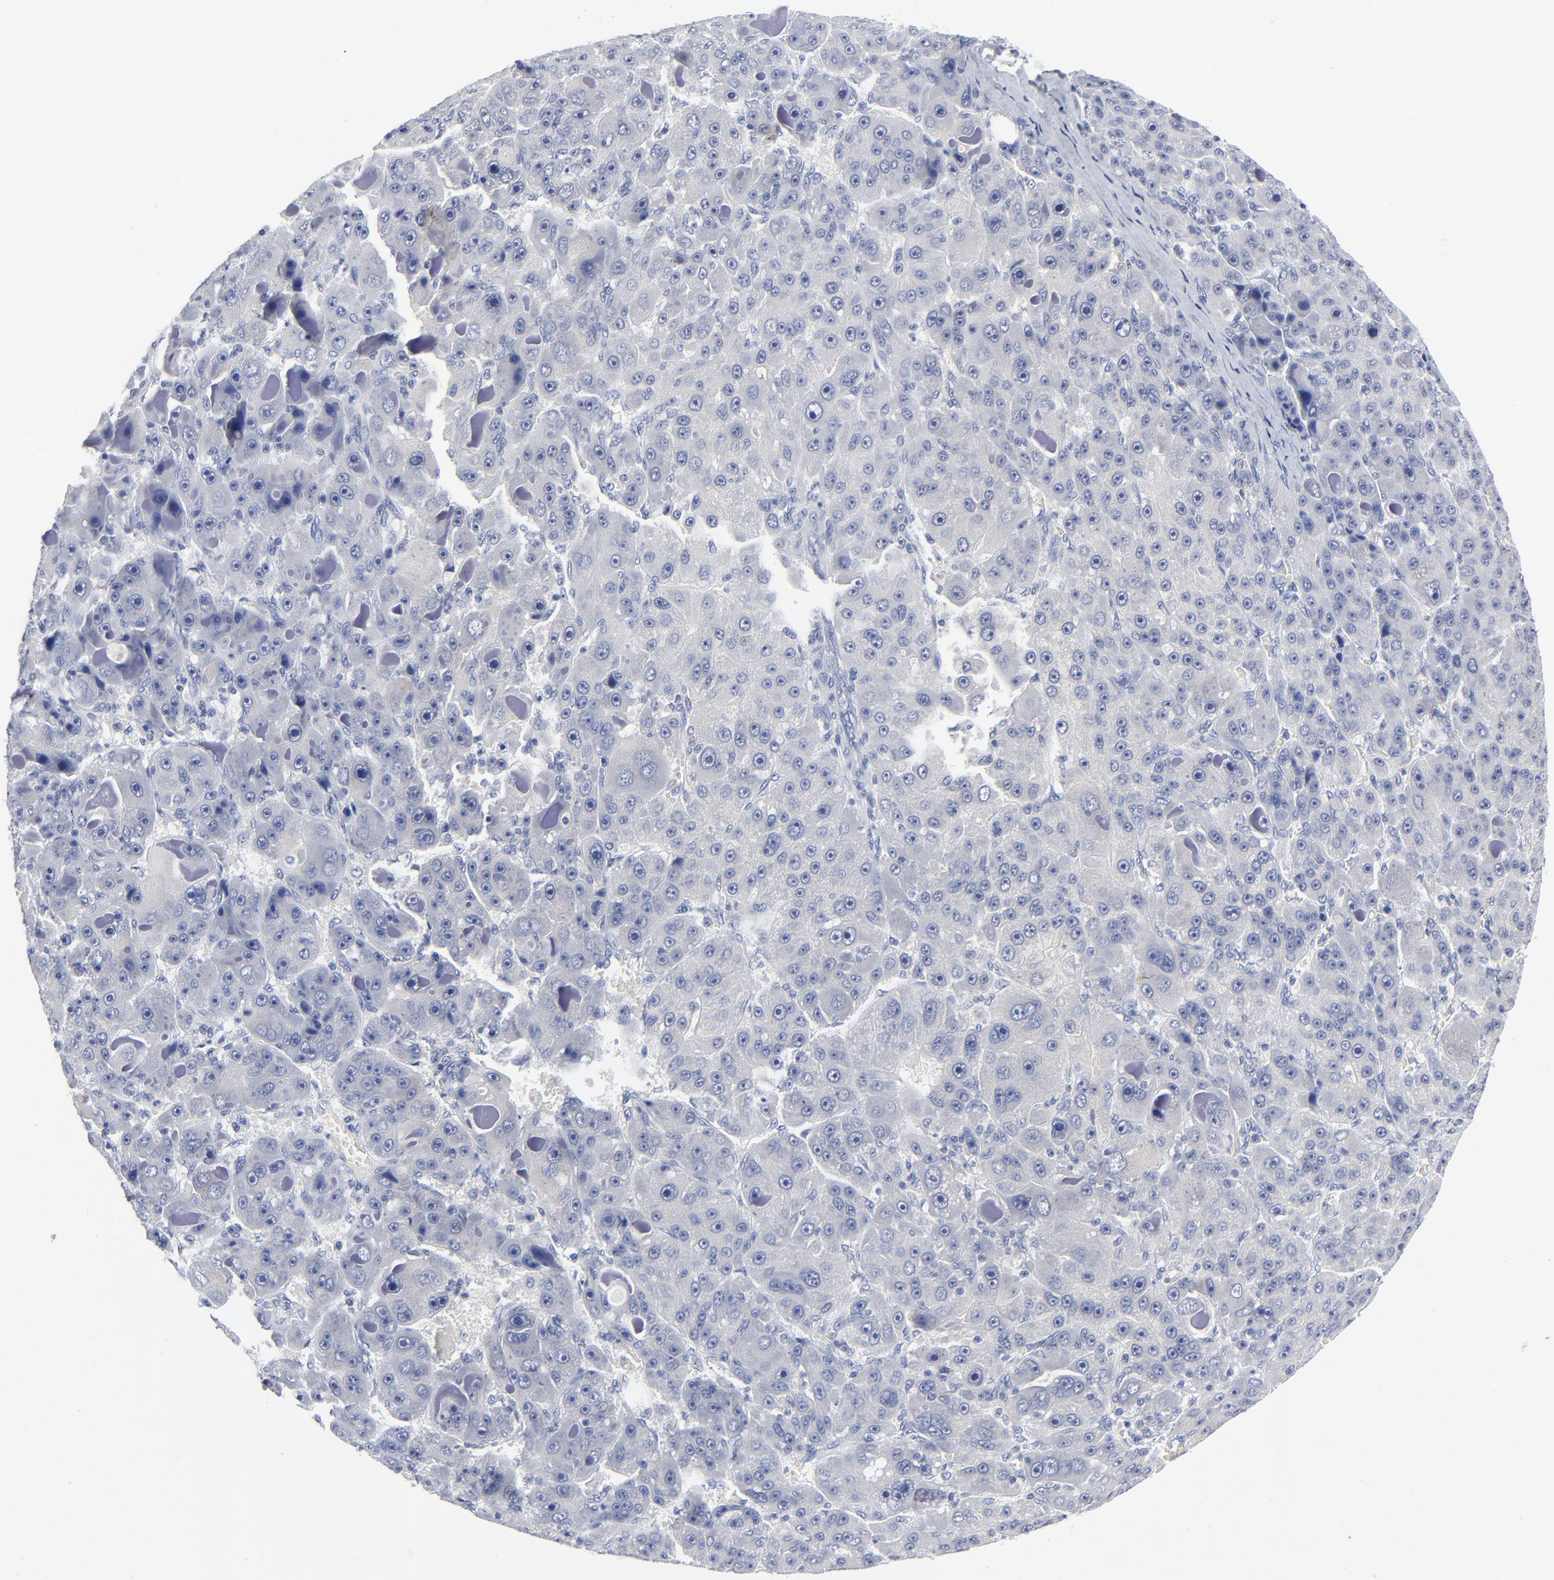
{"staining": {"intensity": "negative", "quantity": "none", "location": "none"}, "tissue": "liver cancer", "cell_type": "Tumor cells", "image_type": "cancer", "snomed": [{"axis": "morphology", "description": "Carcinoma, Hepatocellular, NOS"}, {"axis": "topography", "description": "Liver"}], "caption": "This is a histopathology image of IHC staining of liver cancer (hepatocellular carcinoma), which shows no expression in tumor cells.", "gene": "CLEC4G", "patient": {"sex": "male", "age": 76}}